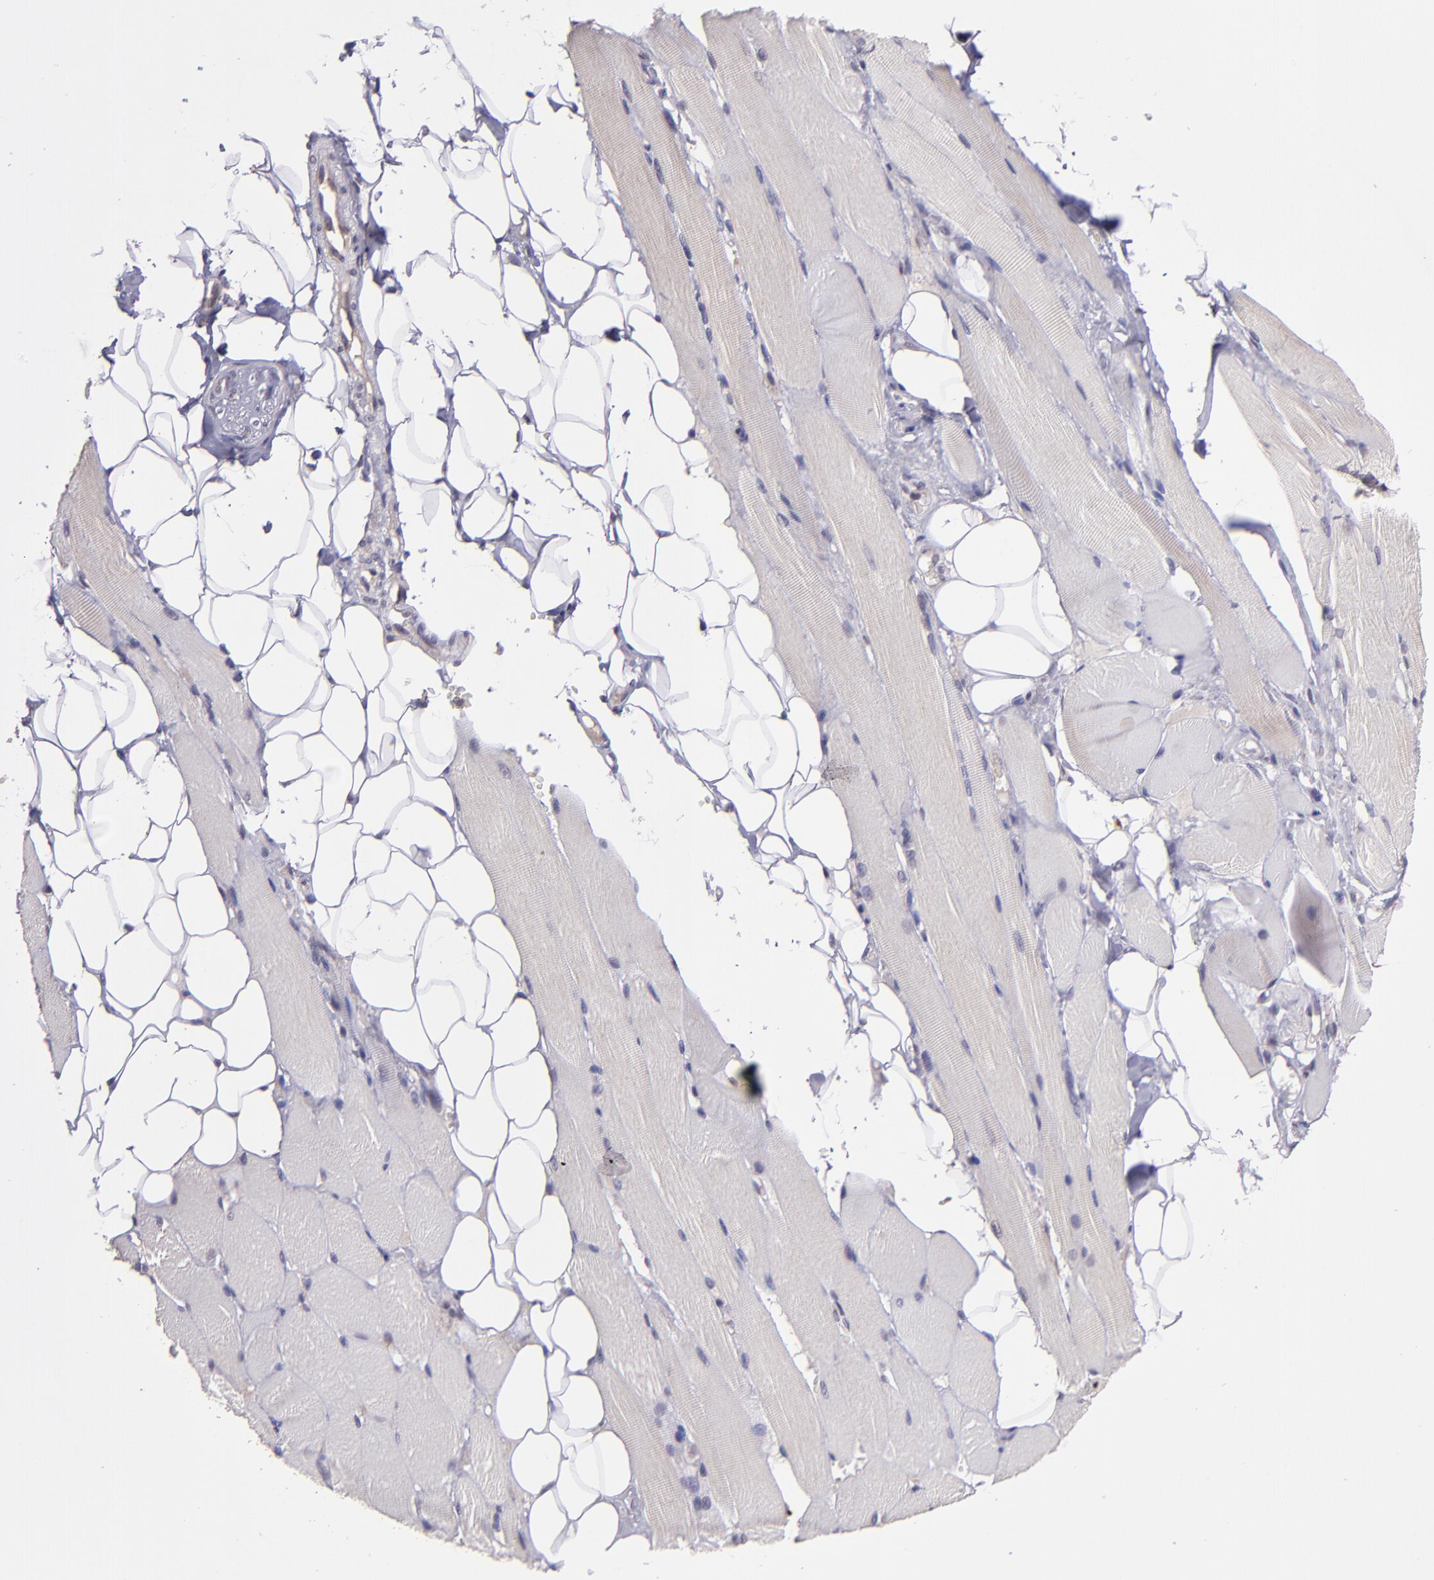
{"staining": {"intensity": "negative", "quantity": "none", "location": "none"}, "tissue": "skeletal muscle", "cell_type": "Myocytes", "image_type": "normal", "snomed": [{"axis": "morphology", "description": "Normal tissue, NOS"}, {"axis": "topography", "description": "Skeletal muscle"}, {"axis": "topography", "description": "Peripheral nerve tissue"}], "caption": "IHC histopathology image of unremarkable skeletal muscle stained for a protein (brown), which displays no staining in myocytes.", "gene": "TAF7L", "patient": {"sex": "female", "age": 84}}